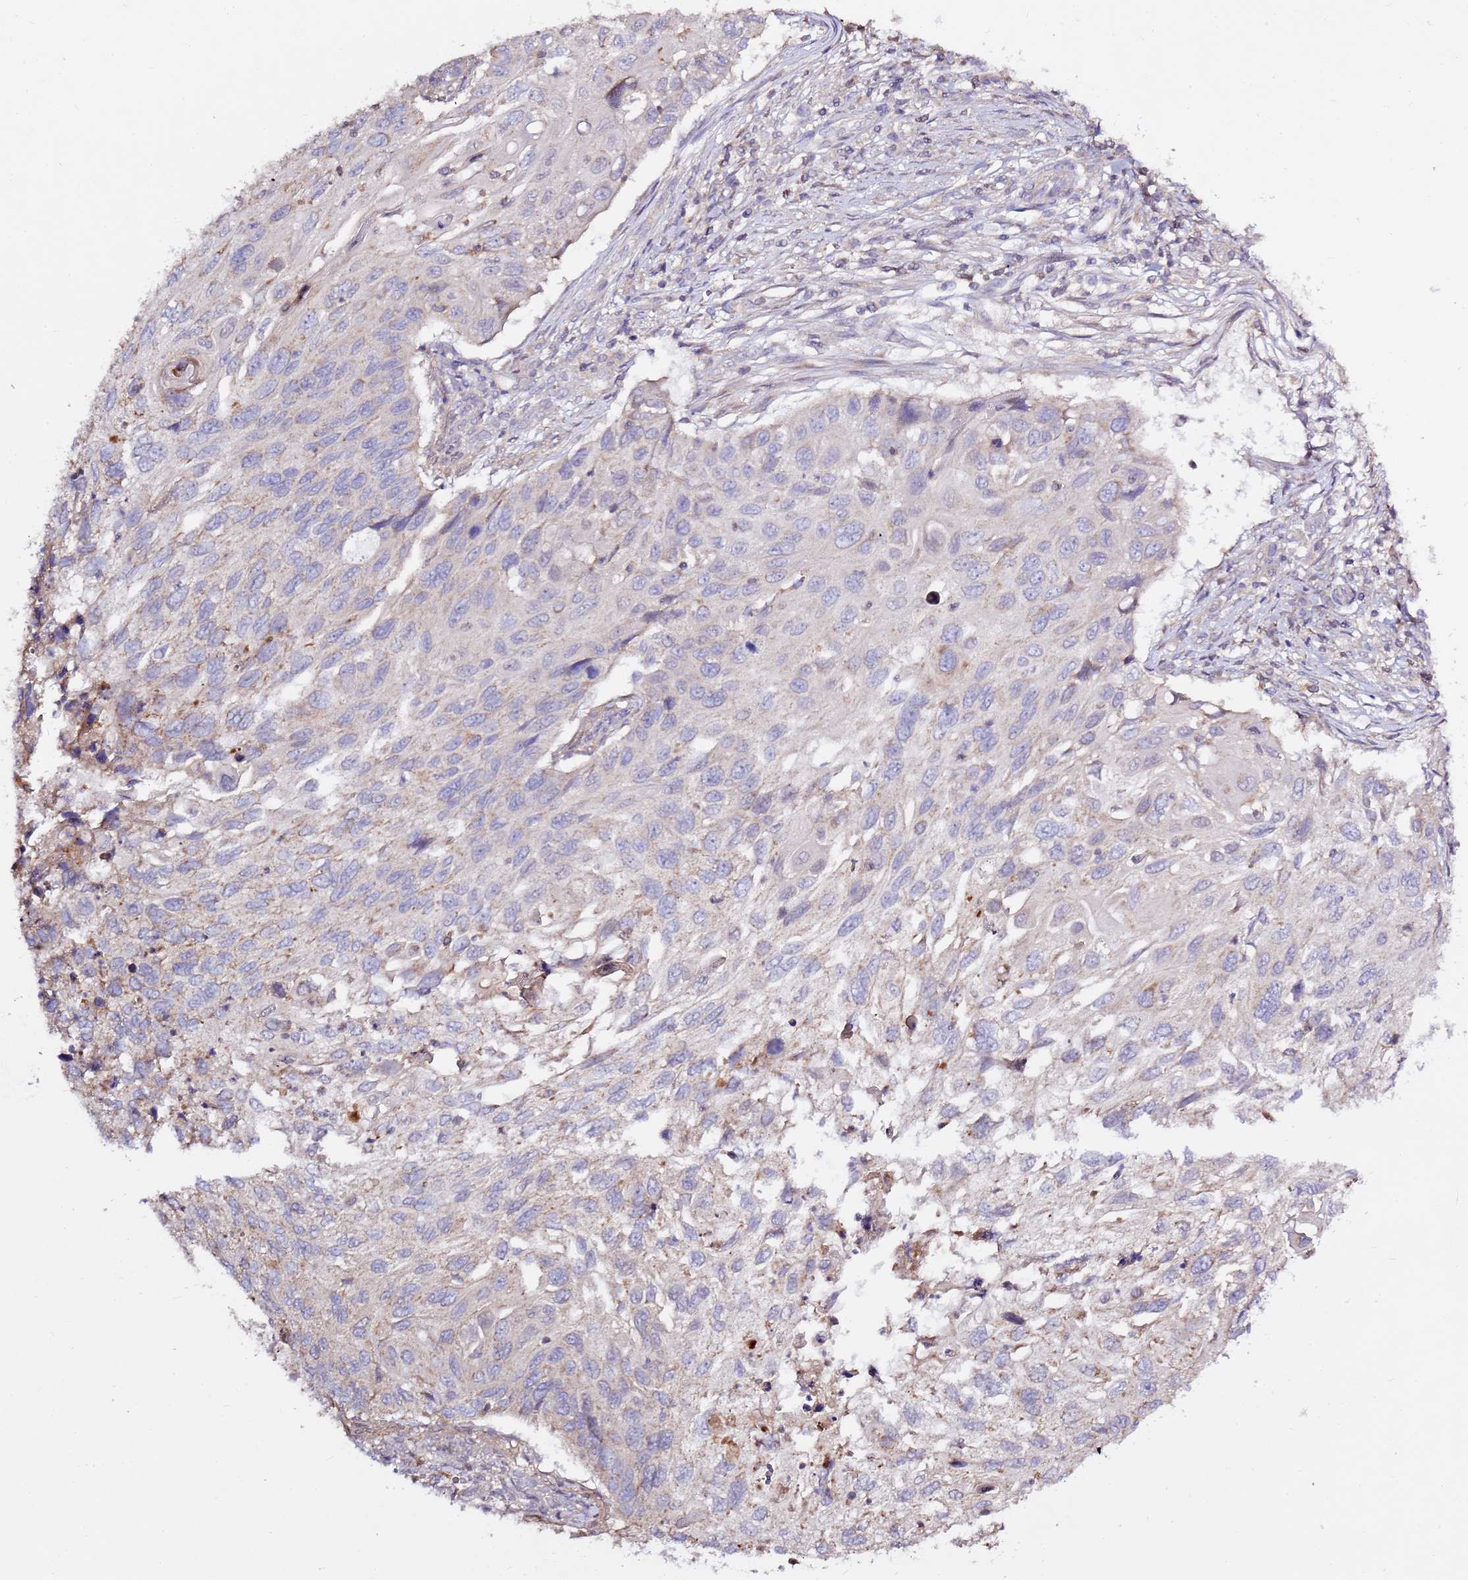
{"staining": {"intensity": "weak", "quantity": "<25%", "location": "cytoplasmic/membranous"}, "tissue": "cervical cancer", "cell_type": "Tumor cells", "image_type": "cancer", "snomed": [{"axis": "morphology", "description": "Squamous cell carcinoma, NOS"}, {"axis": "topography", "description": "Cervix"}], "caption": "The image exhibits no significant expression in tumor cells of cervical cancer (squamous cell carcinoma). (Brightfield microscopy of DAB immunohistochemistry (IHC) at high magnification).", "gene": "EVA1B", "patient": {"sex": "female", "age": 70}}